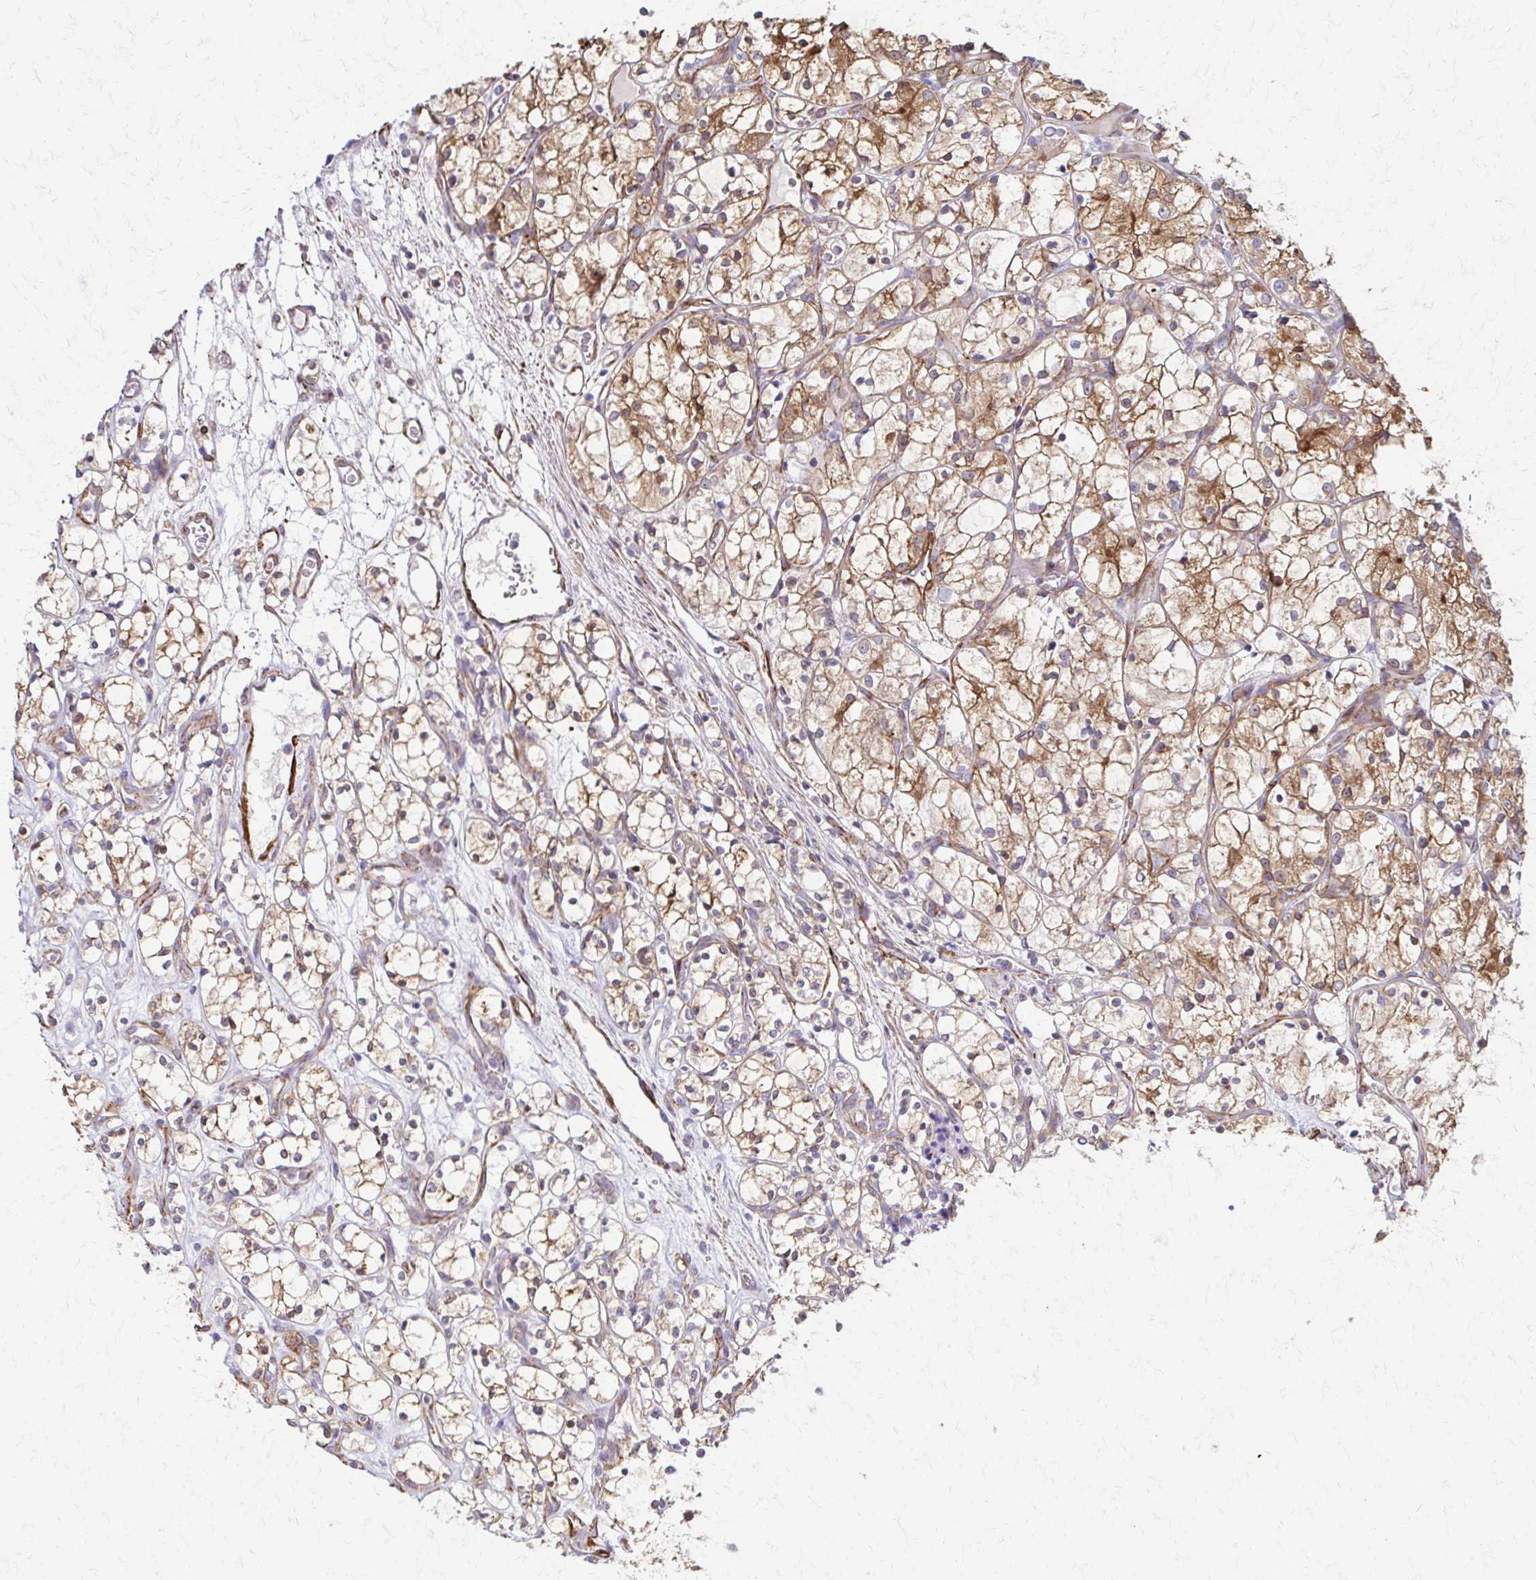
{"staining": {"intensity": "moderate", "quantity": "25%-75%", "location": "cytoplasmic/membranous"}, "tissue": "renal cancer", "cell_type": "Tumor cells", "image_type": "cancer", "snomed": [{"axis": "morphology", "description": "Adenocarcinoma, NOS"}, {"axis": "topography", "description": "Kidney"}], "caption": "A medium amount of moderate cytoplasmic/membranous staining is seen in approximately 25%-75% of tumor cells in adenocarcinoma (renal) tissue. The staining is performed using DAB (3,3'-diaminobenzidine) brown chromogen to label protein expression. The nuclei are counter-stained blue using hematoxylin.", "gene": "TIMMDC1", "patient": {"sex": "female", "age": 69}}